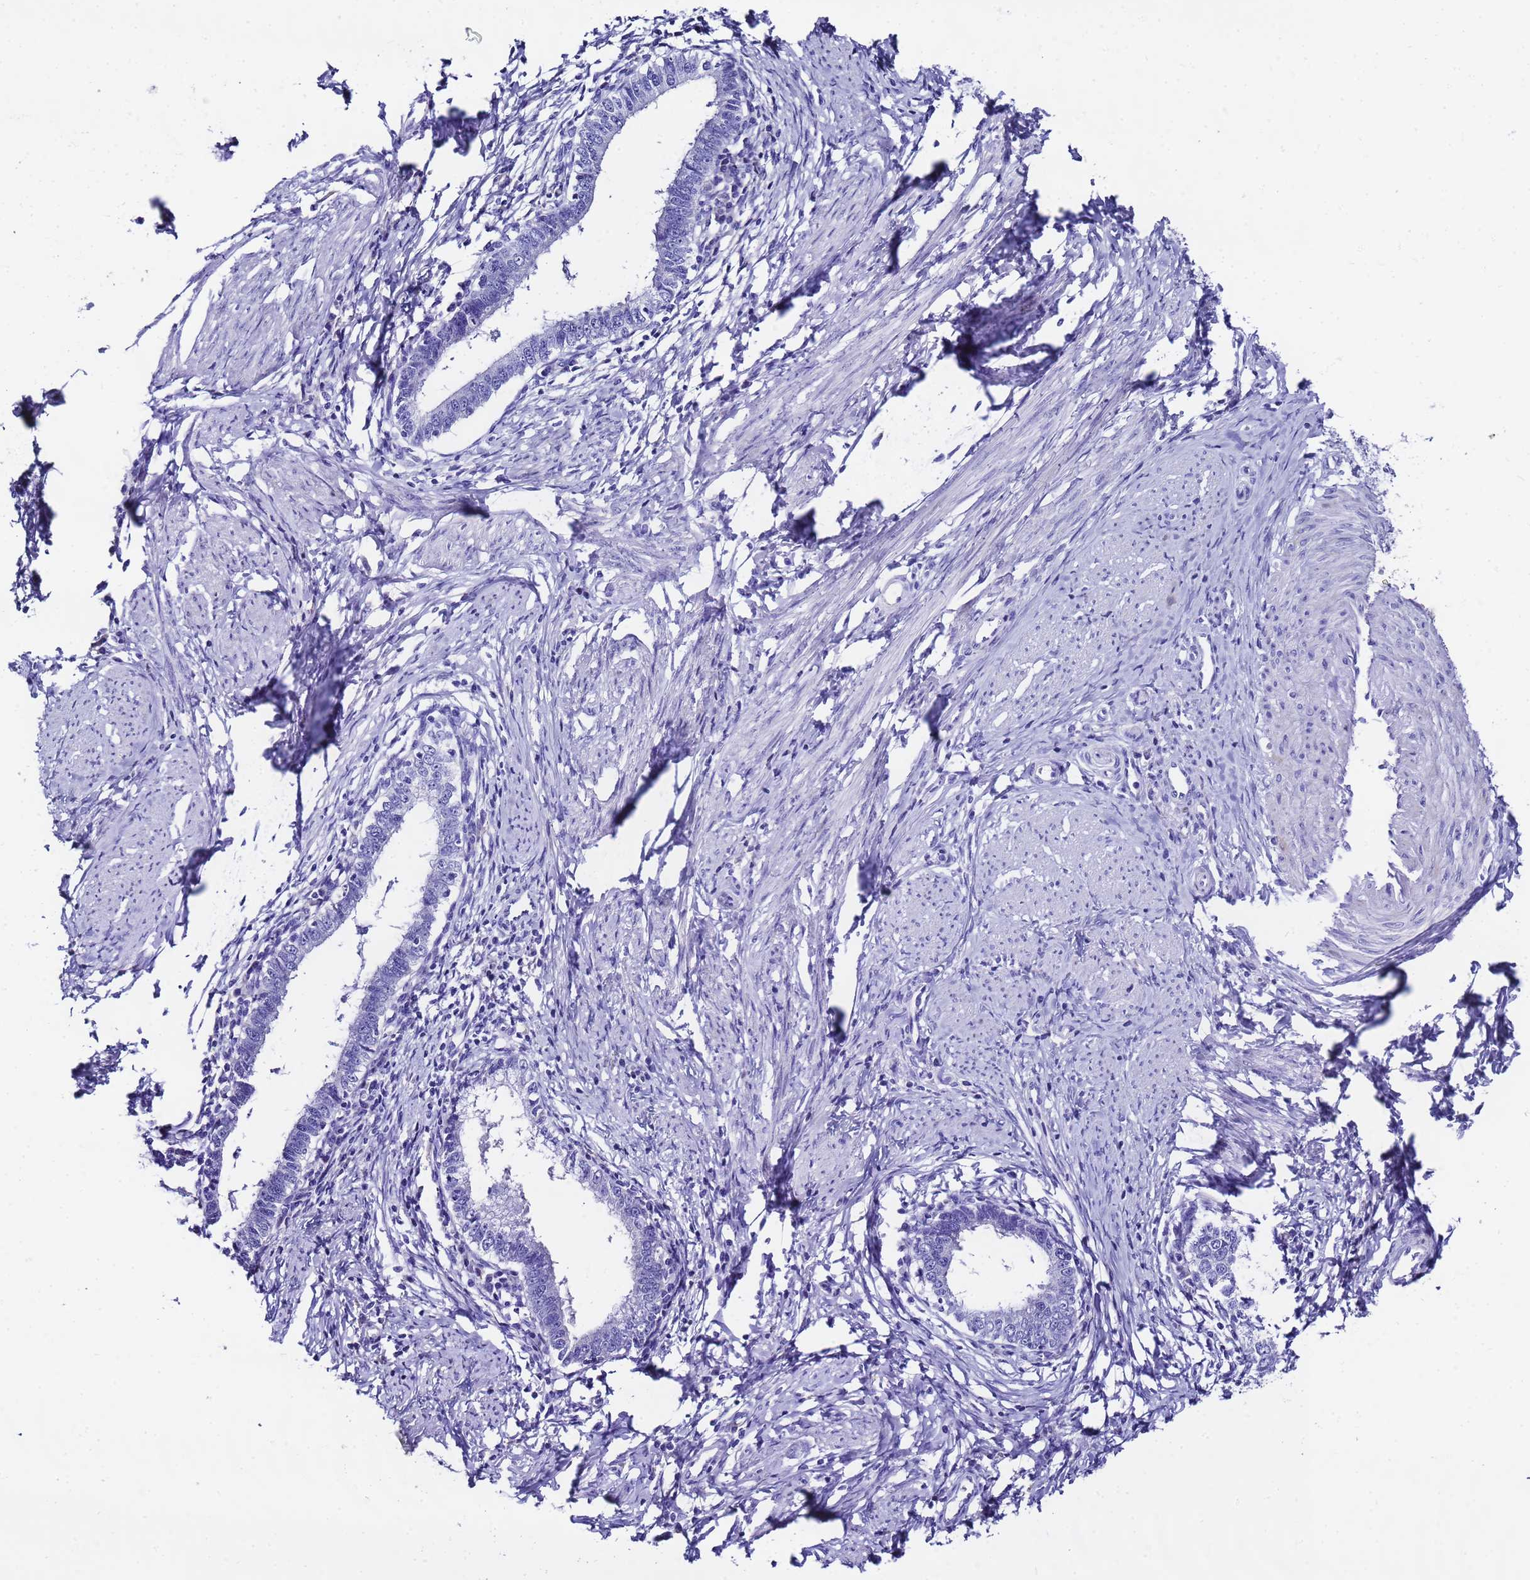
{"staining": {"intensity": "negative", "quantity": "none", "location": "none"}, "tissue": "cervical cancer", "cell_type": "Tumor cells", "image_type": "cancer", "snomed": [{"axis": "morphology", "description": "Adenocarcinoma, NOS"}, {"axis": "topography", "description": "Cervix"}], "caption": "Tumor cells show no significant positivity in adenocarcinoma (cervical).", "gene": "UGT2B10", "patient": {"sex": "female", "age": 36}}